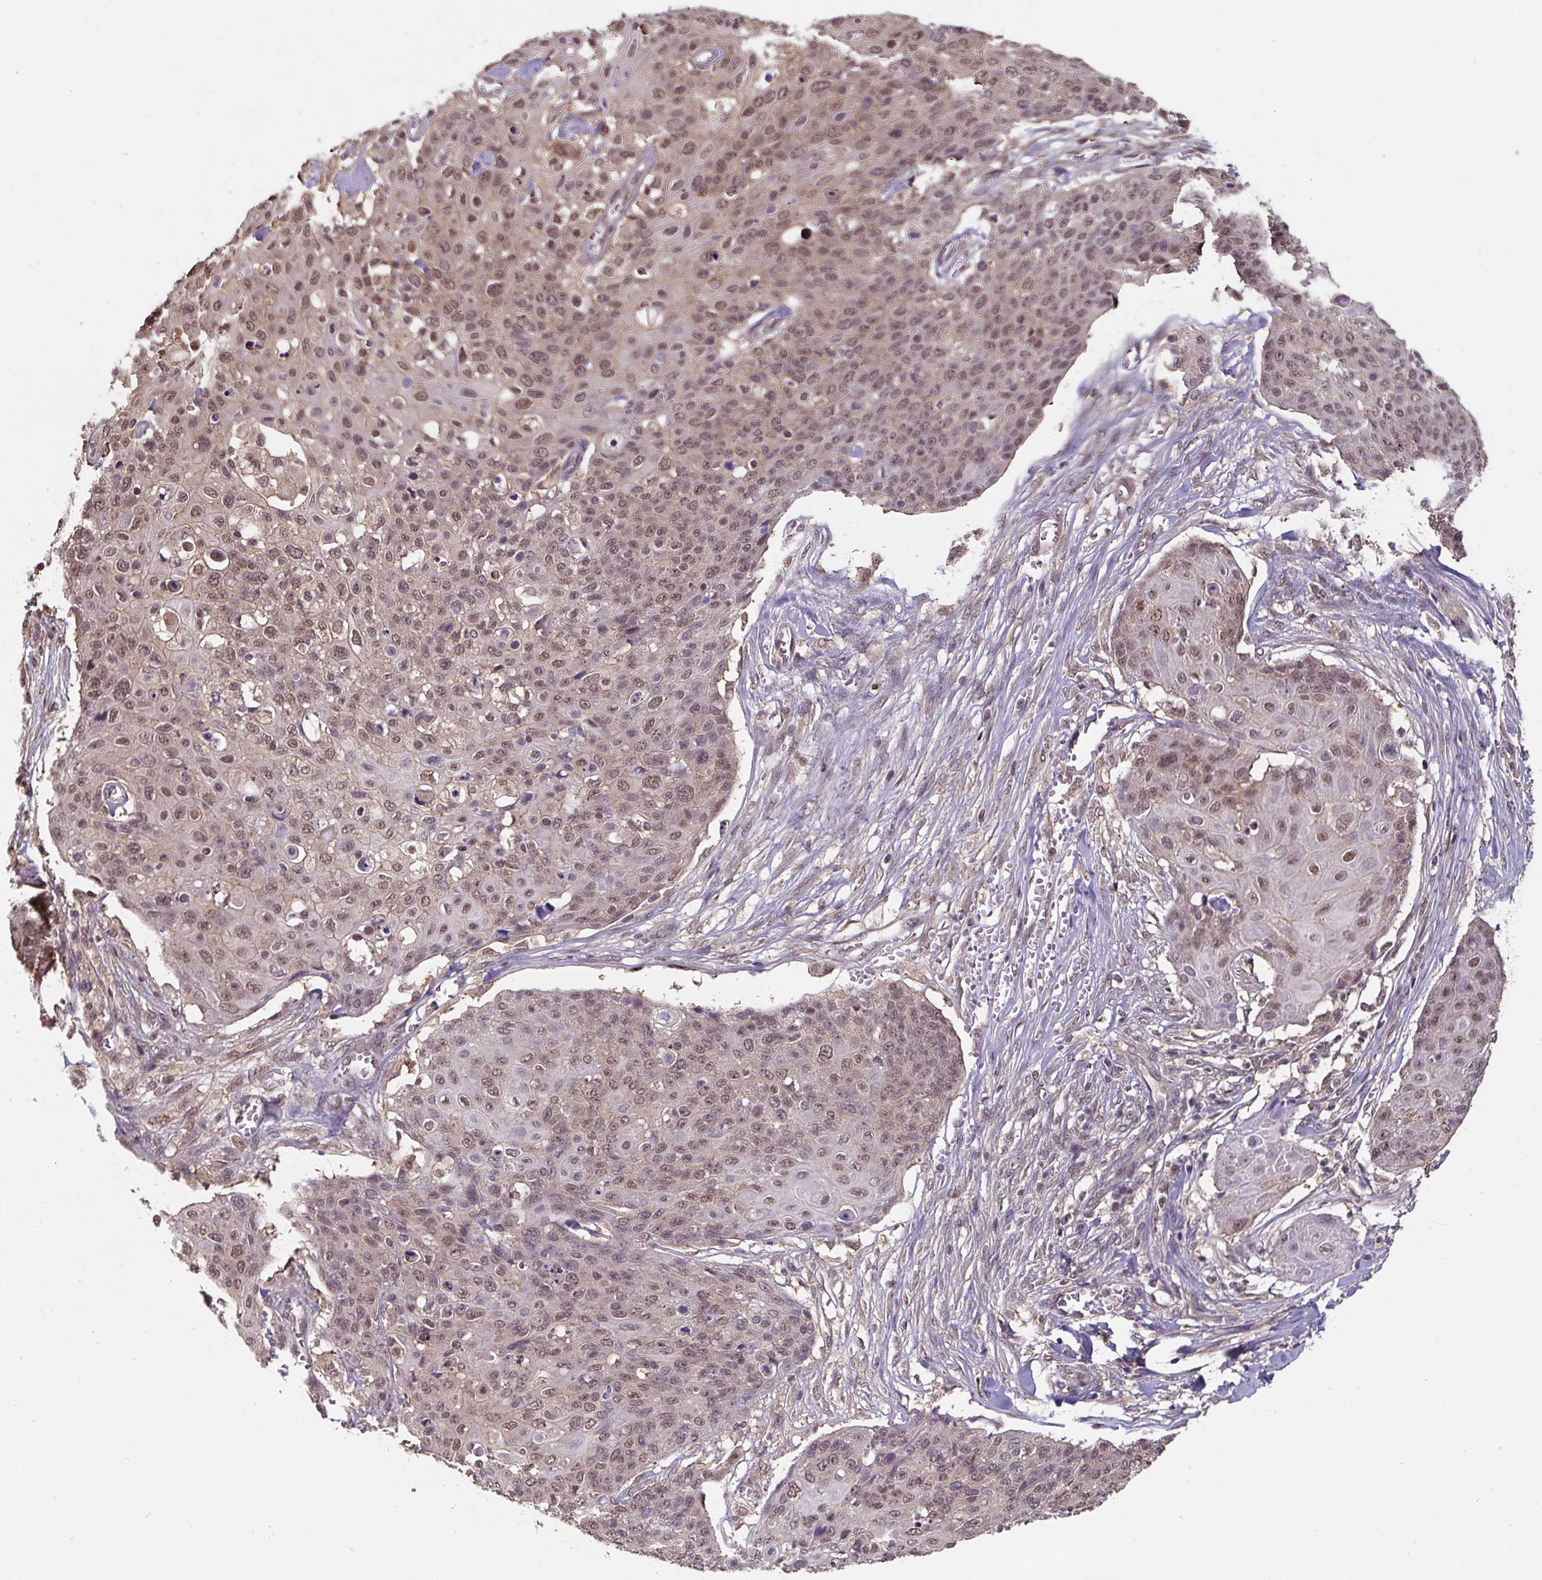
{"staining": {"intensity": "moderate", "quantity": ">75%", "location": "nuclear"}, "tissue": "skin cancer", "cell_type": "Tumor cells", "image_type": "cancer", "snomed": [{"axis": "morphology", "description": "Squamous cell carcinoma, NOS"}, {"axis": "topography", "description": "Skin"}, {"axis": "topography", "description": "Vulva"}], "caption": "Protein analysis of squamous cell carcinoma (skin) tissue reveals moderate nuclear positivity in approximately >75% of tumor cells.", "gene": "ST13", "patient": {"sex": "female", "age": 85}}